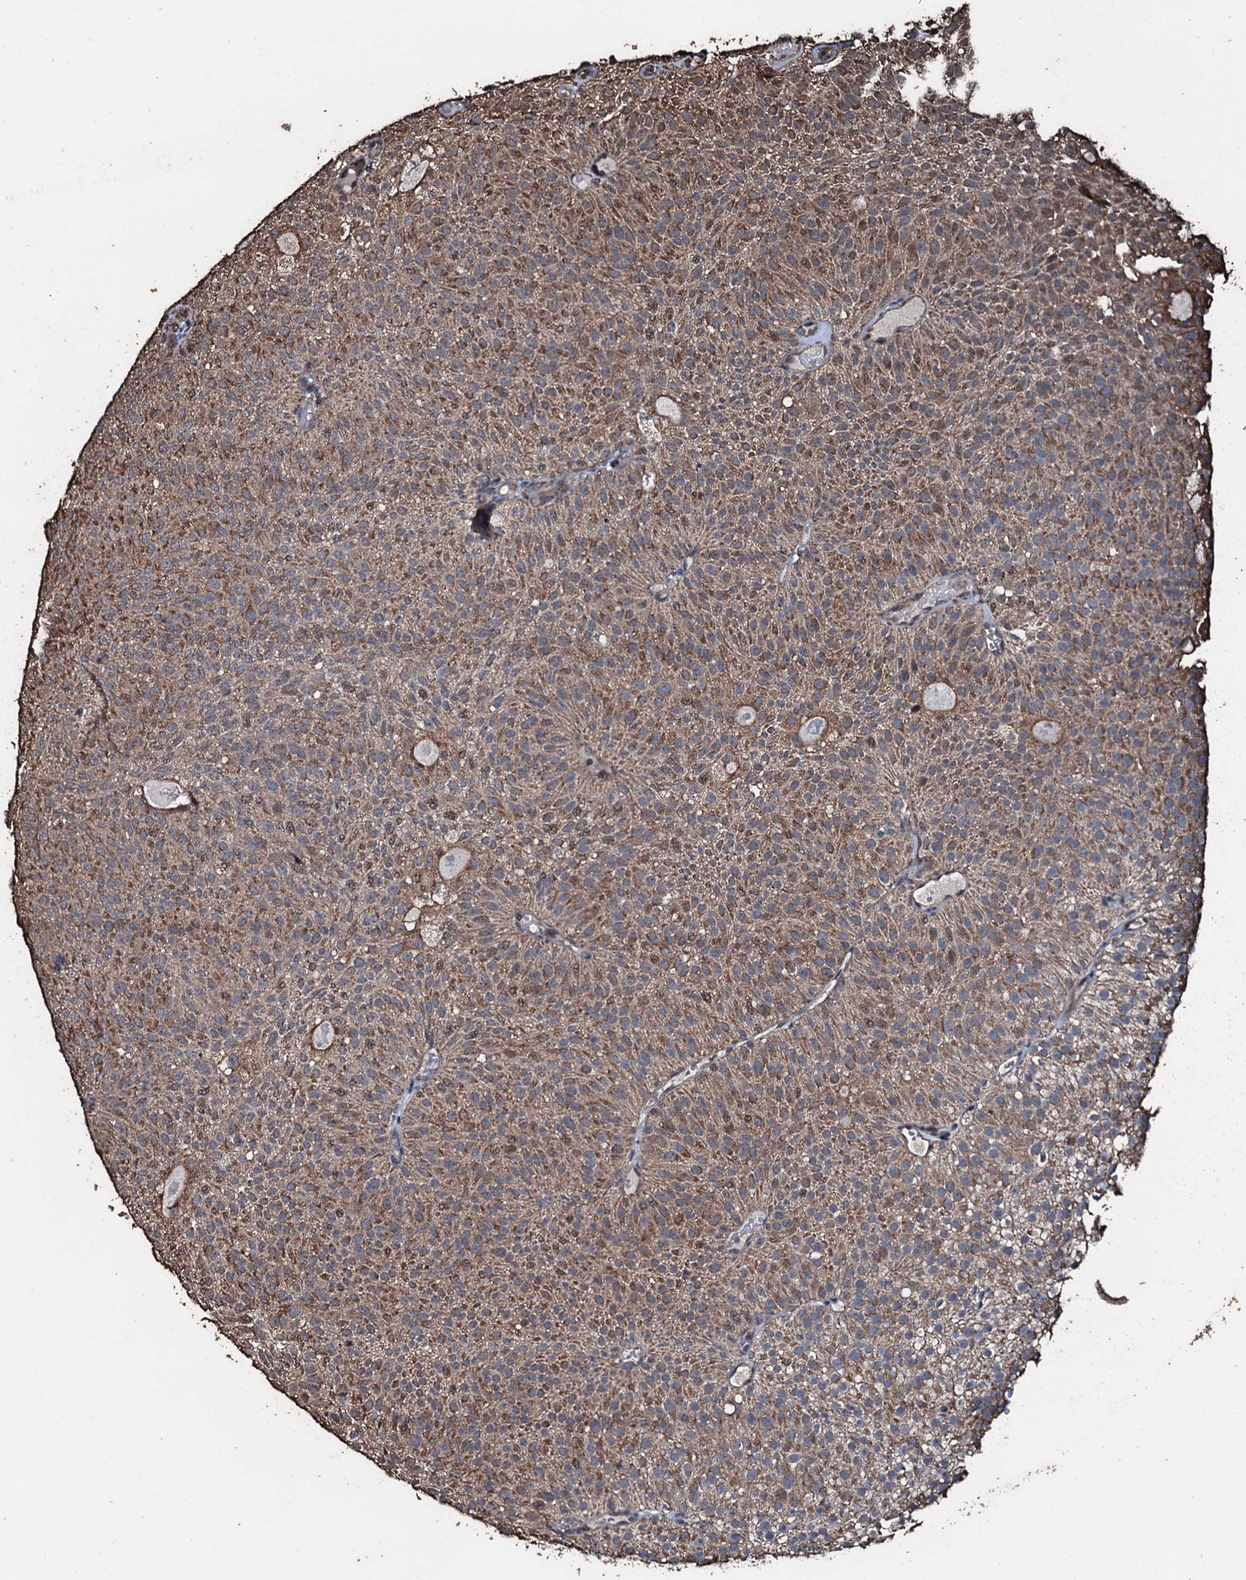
{"staining": {"intensity": "moderate", "quantity": ">75%", "location": "cytoplasmic/membranous"}, "tissue": "urothelial cancer", "cell_type": "Tumor cells", "image_type": "cancer", "snomed": [{"axis": "morphology", "description": "Urothelial carcinoma, Low grade"}, {"axis": "topography", "description": "Urinary bladder"}], "caption": "This photomicrograph reveals IHC staining of human low-grade urothelial carcinoma, with medium moderate cytoplasmic/membranous staining in approximately >75% of tumor cells.", "gene": "FAAP24", "patient": {"sex": "male", "age": 78}}